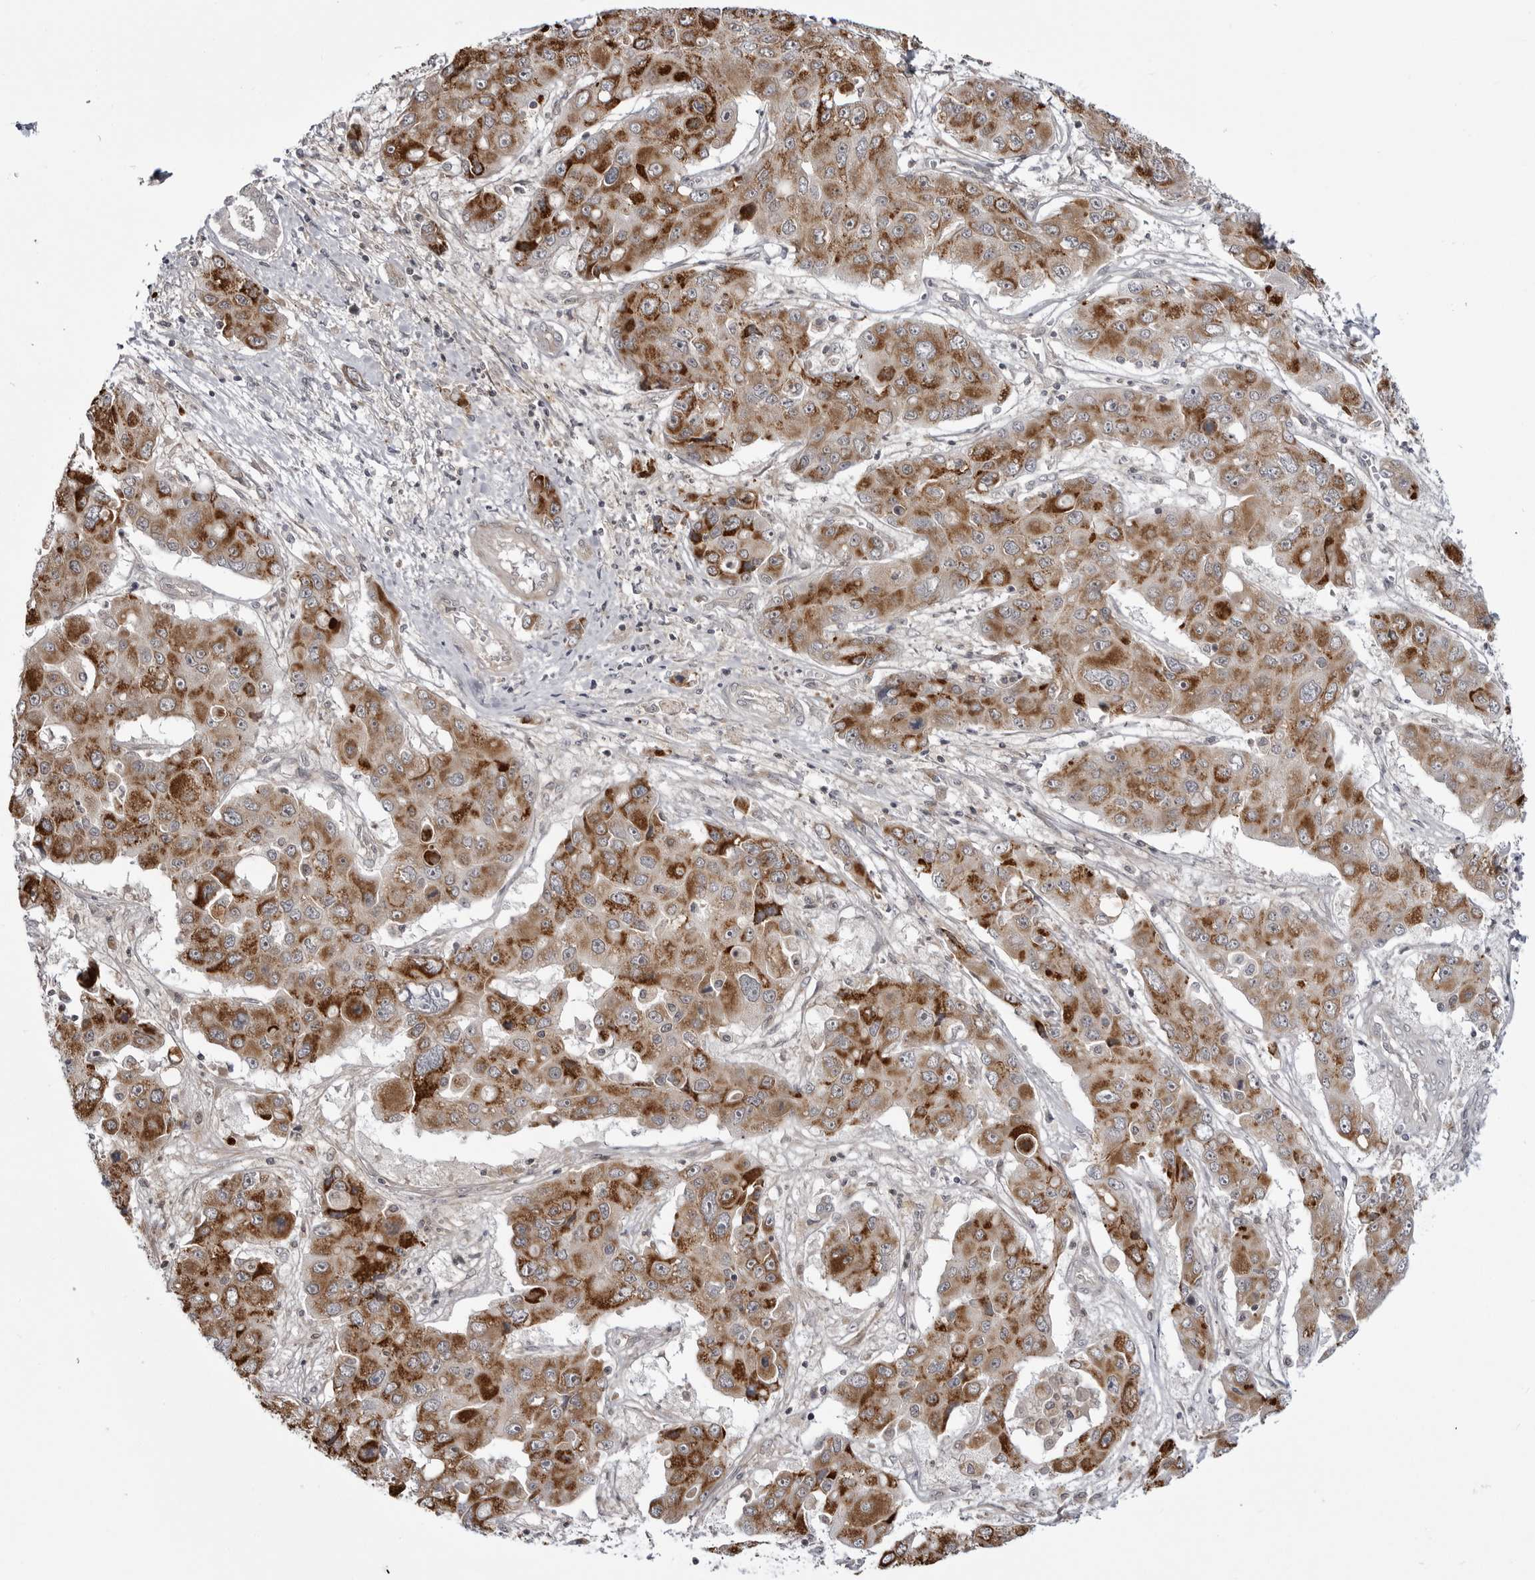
{"staining": {"intensity": "strong", "quantity": ">75%", "location": "cytoplasmic/membranous"}, "tissue": "liver cancer", "cell_type": "Tumor cells", "image_type": "cancer", "snomed": [{"axis": "morphology", "description": "Cholangiocarcinoma"}, {"axis": "topography", "description": "Liver"}], "caption": "Immunohistochemistry (IHC) image of neoplastic tissue: liver cancer (cholangiocarcinoma) stained using immunohistochemistry (IHC) reveals high levels of strong protein expression localized specifically in the cytoplasmic/membranous of tumor cells, appearing as a cytoplasmic/membranous brown color.", "gene": "CCDC18", "patient": {"sex": "male", "age": 67}}